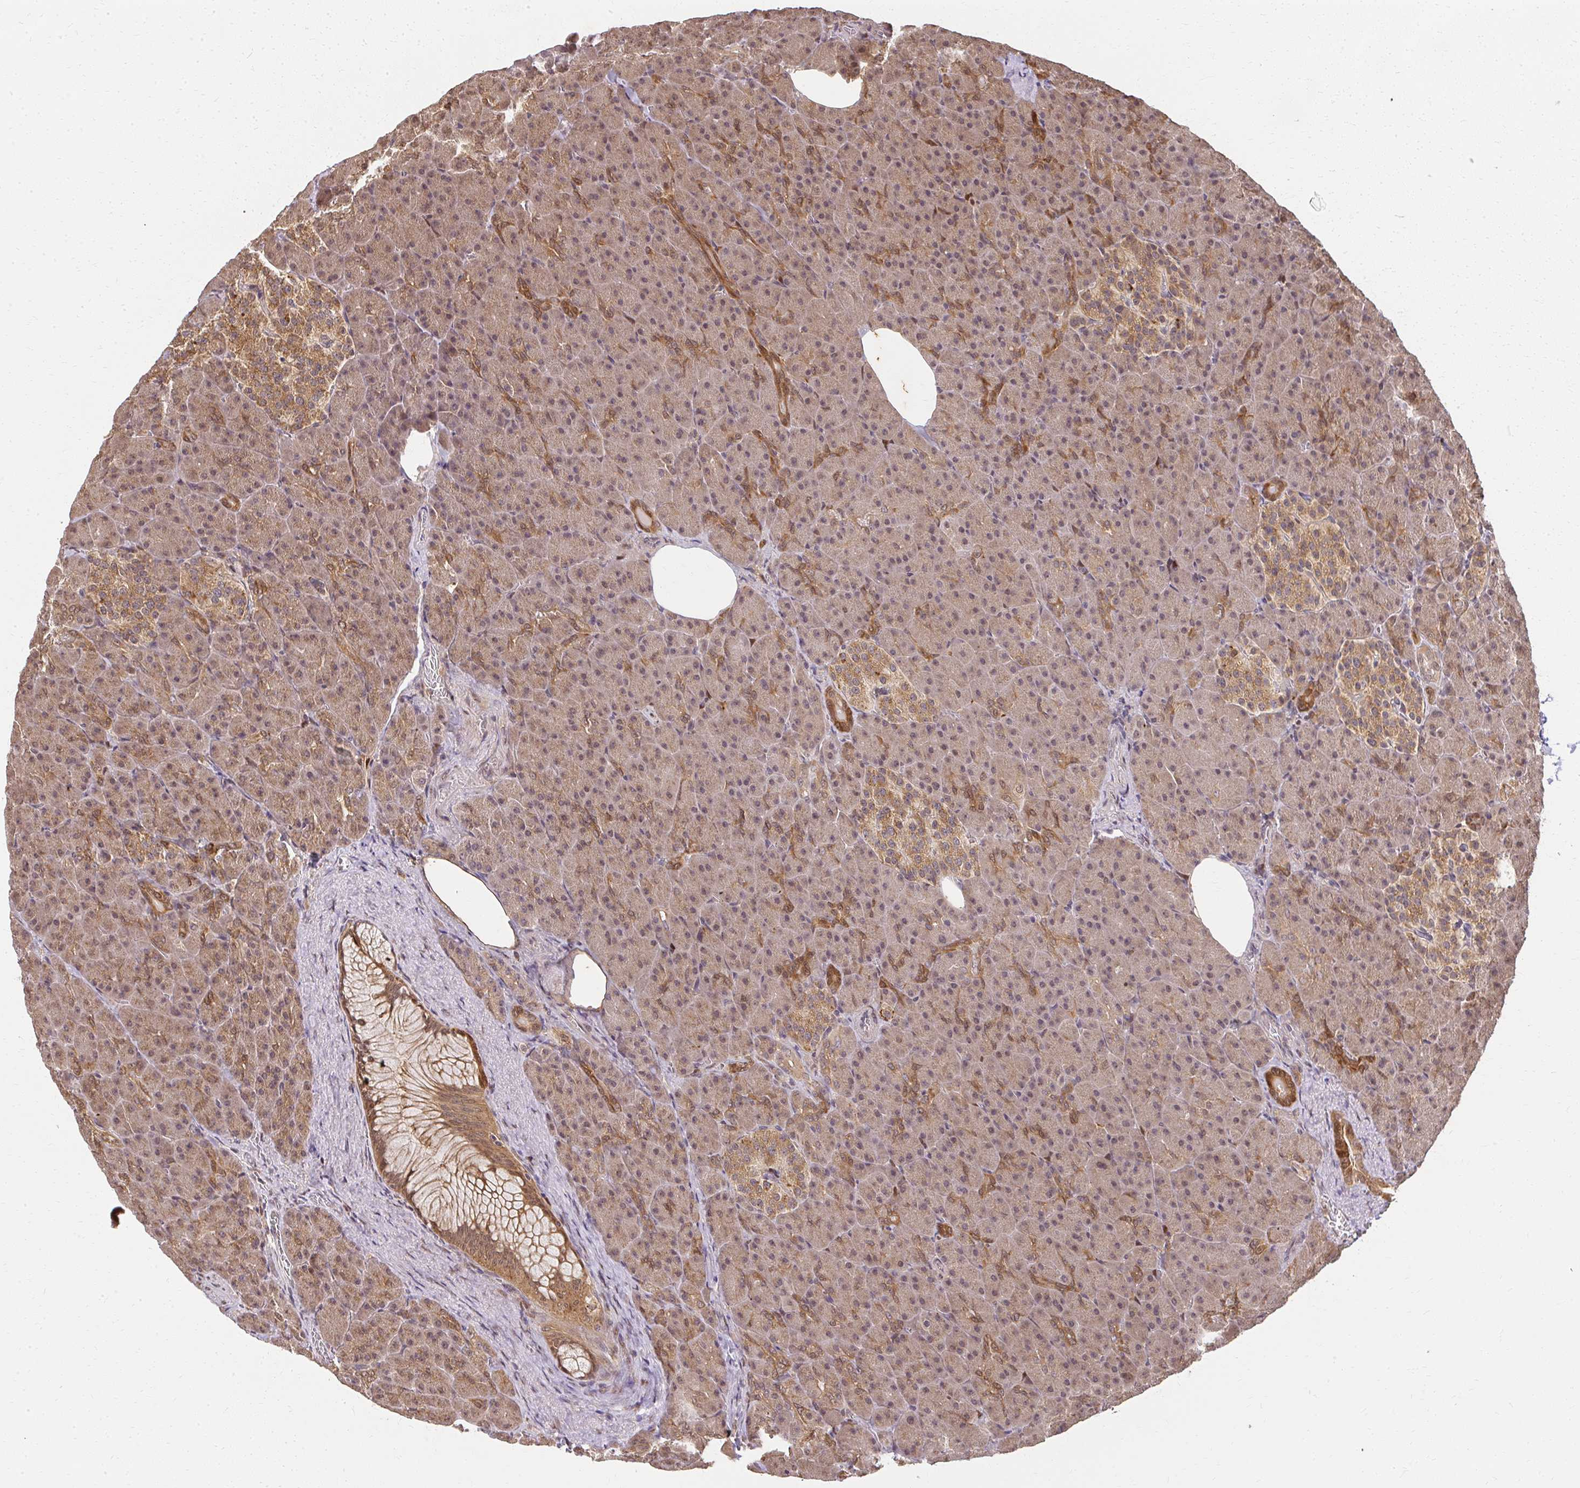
{"staining": {"intensity": "moderate", "quantity": ">75%", "location": "cytoplasmic/membranous,nuclear"}, "tissue": "pancreas", "cell_type": "Exocrine glandular cells", "image_type": "normal", "snomed": [{"axis": "morphology", "description": "Normal tissue, NOS"}, {"axis": "topography", "description": "Pancreas"}], "caption": "IHC image of unremarkable pancreas stained for a protein (brown), which reveals medium levels of moderate cytoplasmic/membranous,nuclear positivity in approximately >75% of exocrine glandular cells.", "gene": "LARS2", "patient": {"sex": "female", "age": 74}}